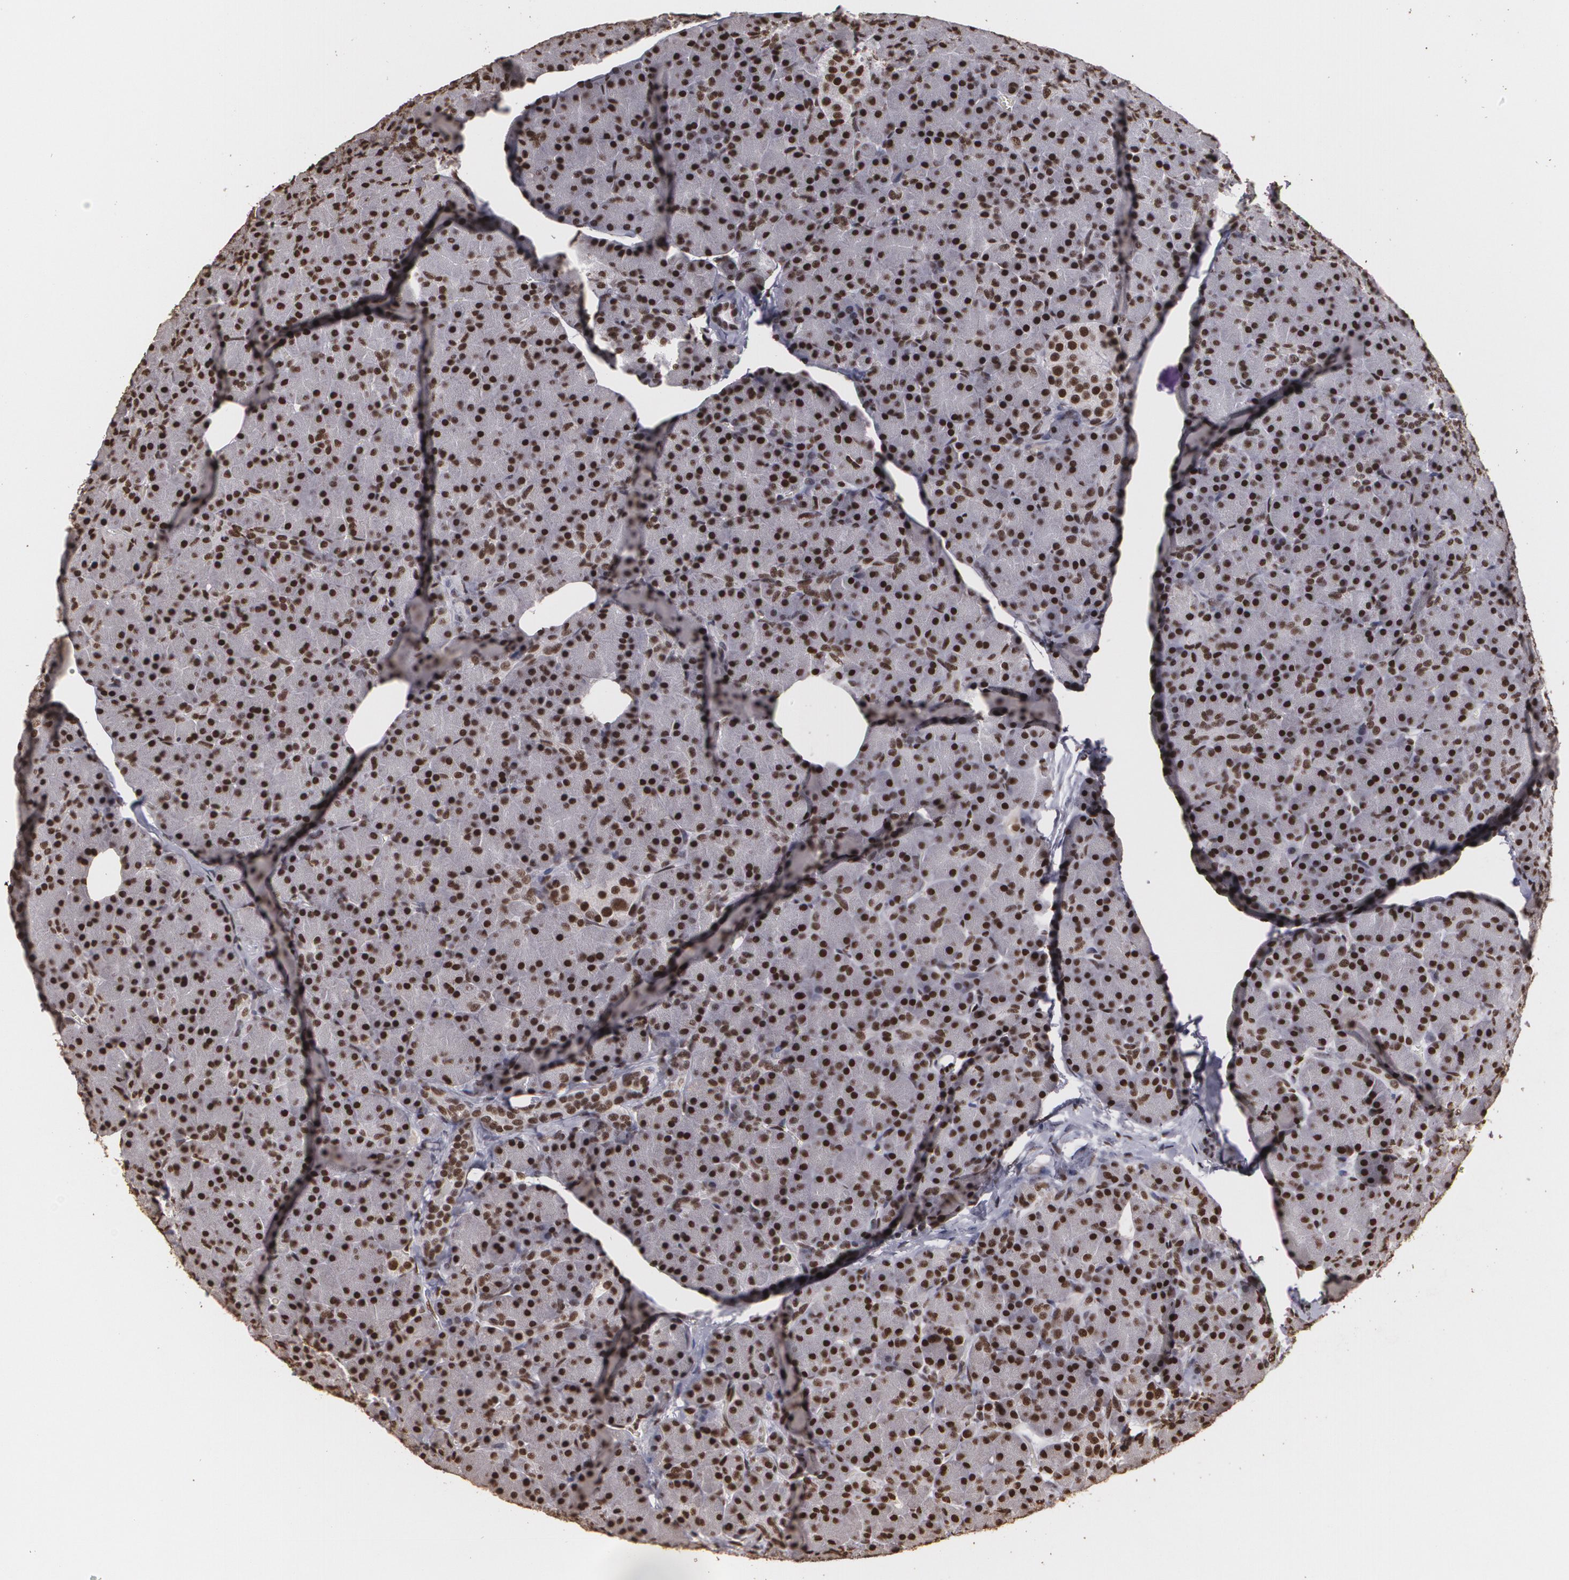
{"staining": {"intensity": "strong", "quantity": ">75%", "location": "nuclear"}, "tissue": "pancreas", "cell_type": "Exocrine glandular cells", "image_type": "normal", "snomed": [{"axis": "morphology", "description": "Normal tissue, NOS"}, {"axis": "topography", "description": "Pancreas"}], "caption": "Protein expression analysis of unremarkable pancreas shows strong nuclear expression in about >75% of exocrine glandular cells.", "gene": "RCOR1", "patient": {"sex": "female", "age": 43}}